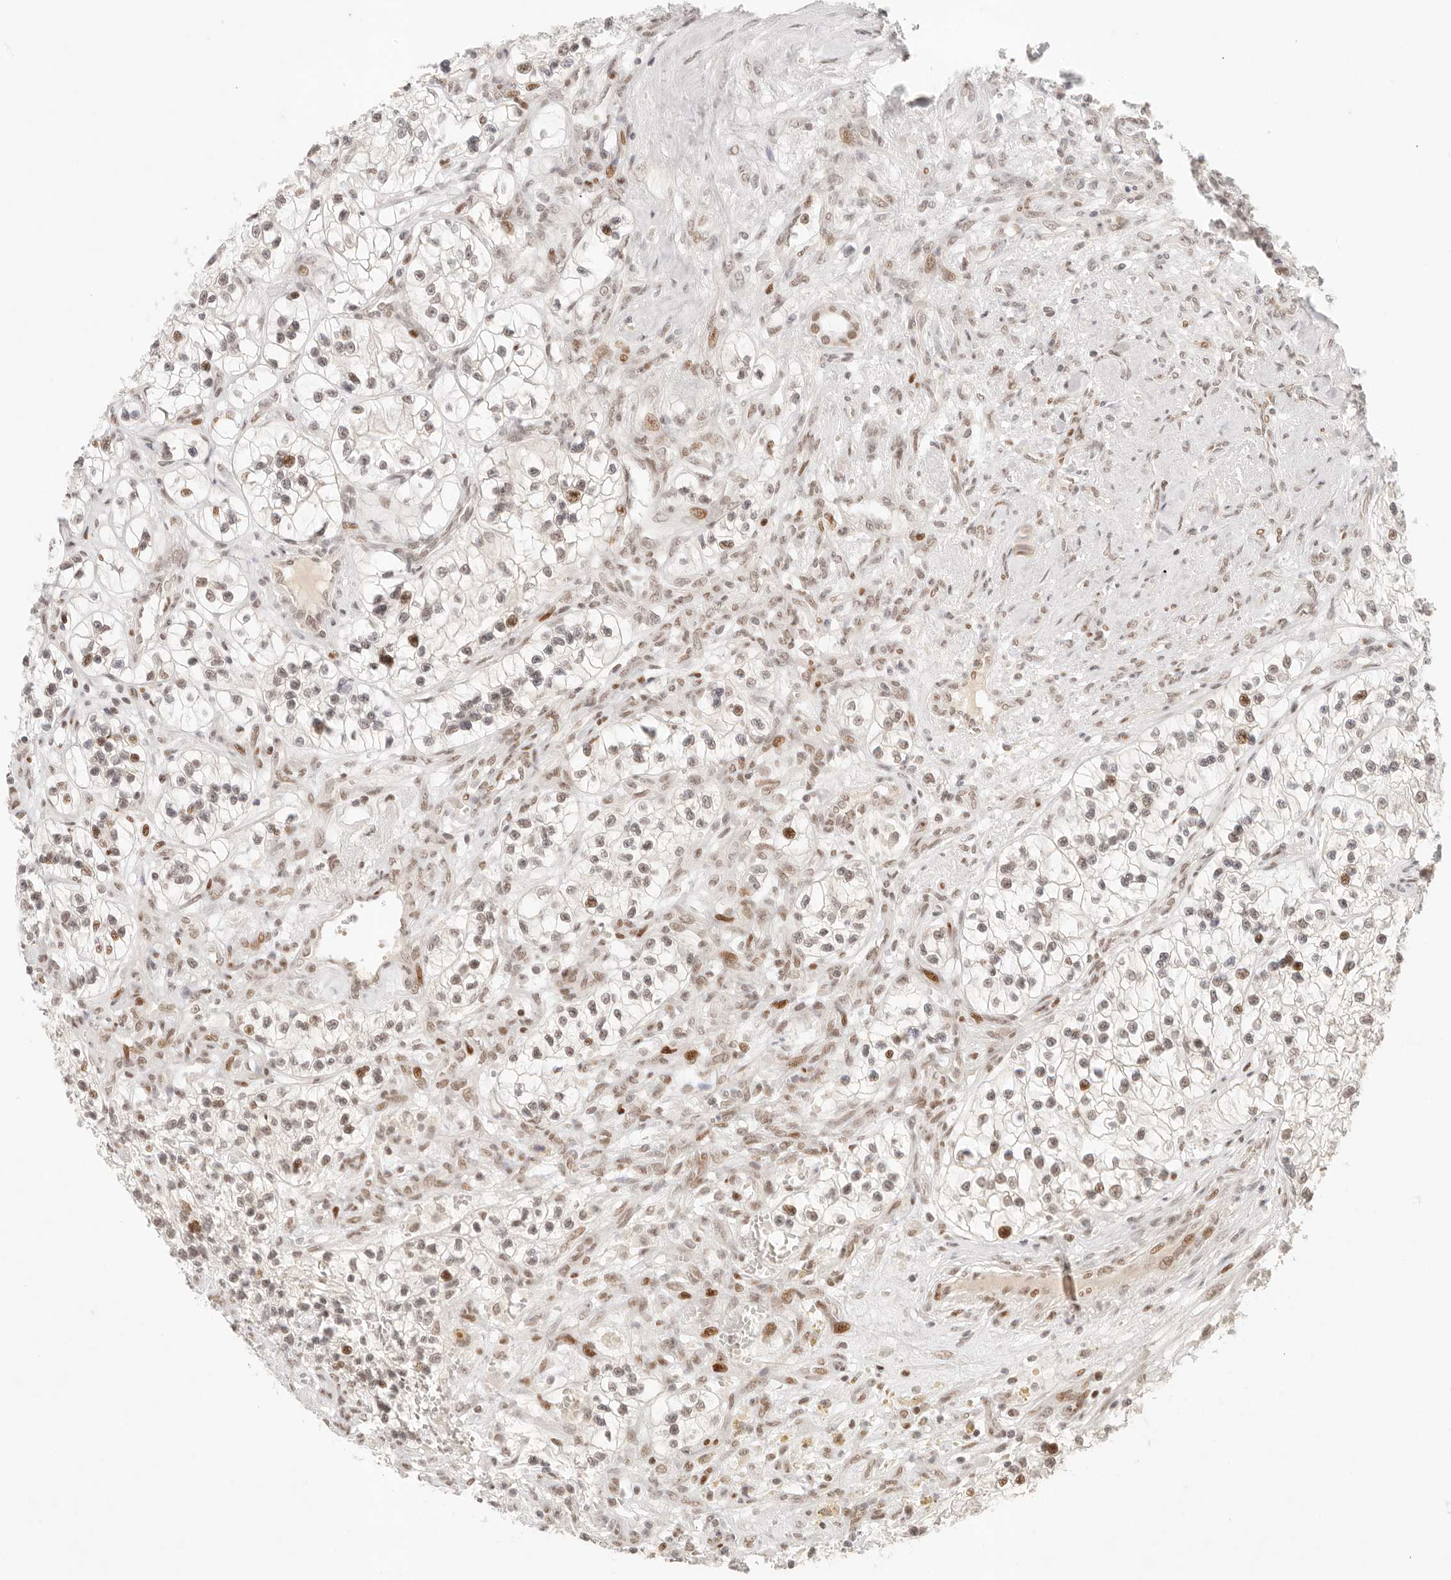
{"staining": {"intensity": "moderate", "quantity": "25%-75%", "location": "nuclear"}, "tissue": "renal cancer", "cell_type": "Tumor cells", "image_type": "cancer", "snomed": [{"axis": "morphology", "description": "Adenocarcinoma, NOS"}, {"axis": "topography", "description": "Kidney"}], "caption": "Immunohistochemistry image of human renal adenocarcinoma stained for a protein (brown), which shows medium levels of moderate nuclear staining in approximately 25%-75% of tumor cells.", "gene": "HOXC5", "patient": {"sex": "female", "age": 57}}